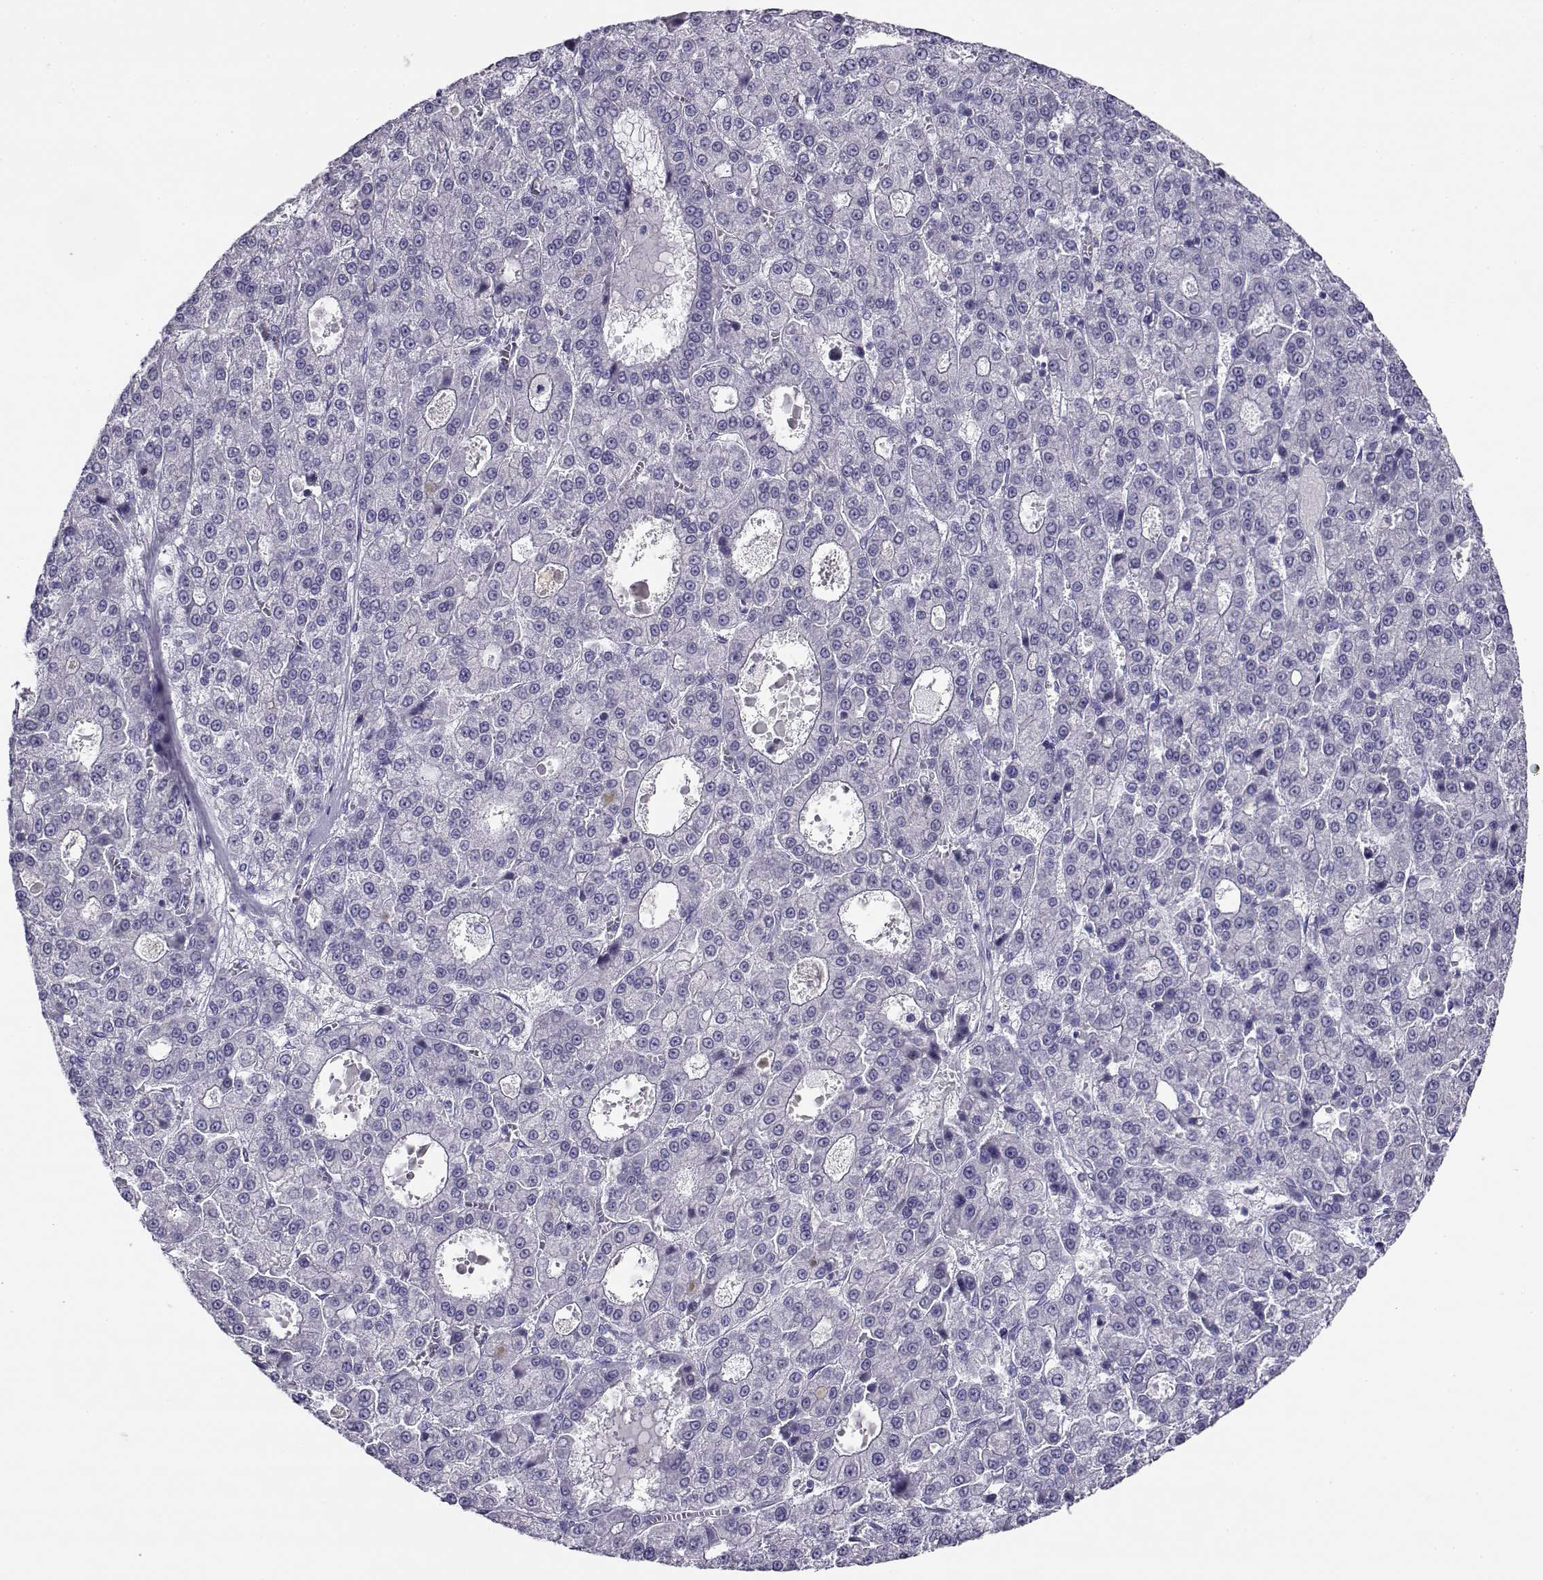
{"staining": {"intensity": "negative", "quantity": "none", "location": "none"}, "tissue": "liver cancer", "cell_type": "Tumor cells", "image_type": "cancer", "snomed": [{"axis": "morphology", "description": "Carcinoma, Hepatocellular, NOS"}, {"axis": "topography", "description": "Liver"}], "caption": "Human liver hepatocellular carcinoma stained for a protein using immunohistochemistry demonstrates no expression in tumor cells.", "gene": "RHOXF2", "patient": {"sex": "male", "age": 70}}